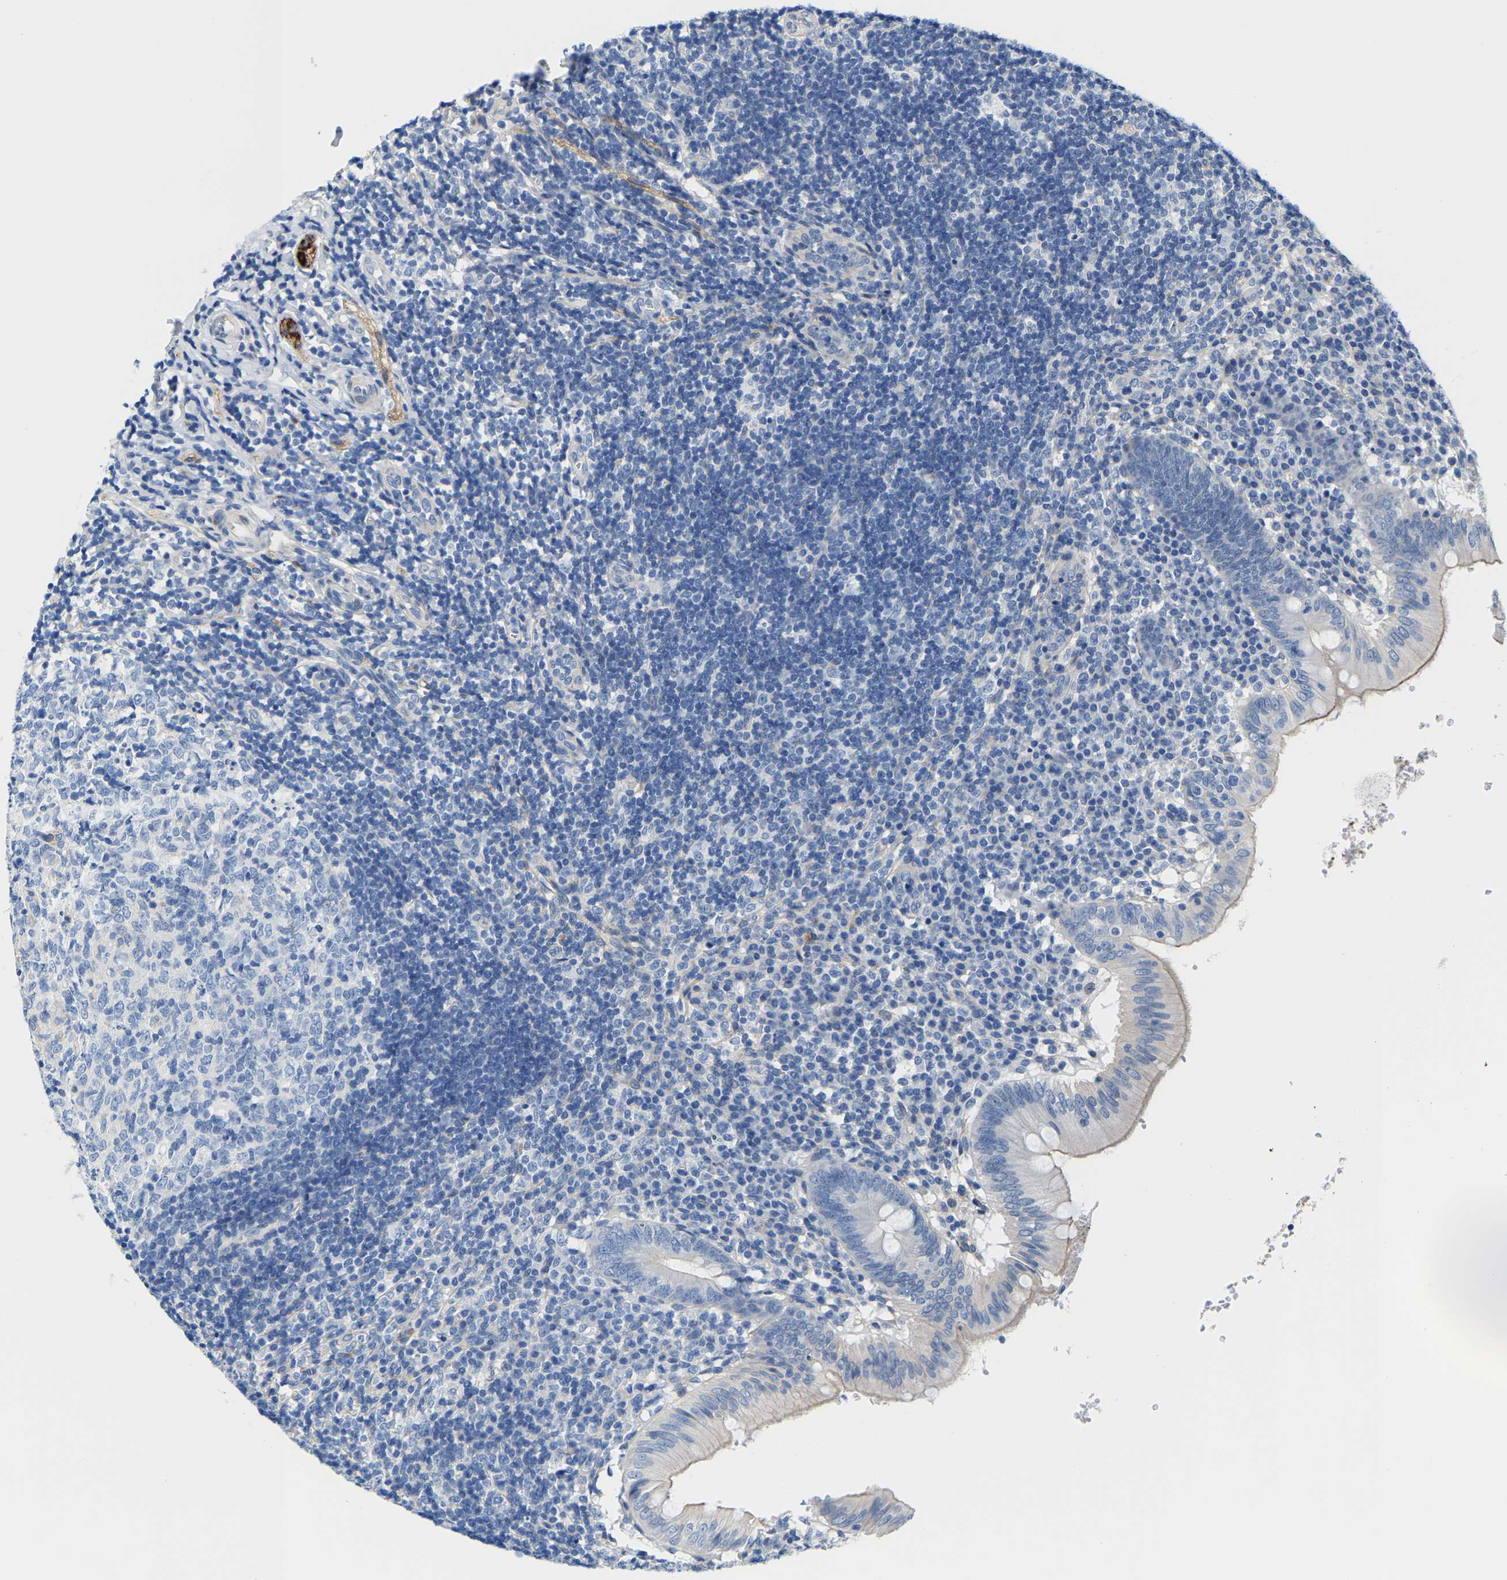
{"staining": {"intensity": "negative", "quantity": "none", "location": "none"}, "tissue": "appendix", "cell_type": "Glandular cells", "image_type": "normal", "snomed": [{"axis": "morphology", "description": "Normal tissue, NOS"}, {"axis": "topography", "description": "Appendix"}], "caption": "Immunohistochemical staining of unremarkable human appendix displays no significant staining in glandular cells. The staining is performed using DAB (3,3'-diaminobenzidine) brown chromogen with nuclei counter-stained in using hematoxylin.", "gene": "DSCAM", "patient": {"sex": "male", "age": 8}}